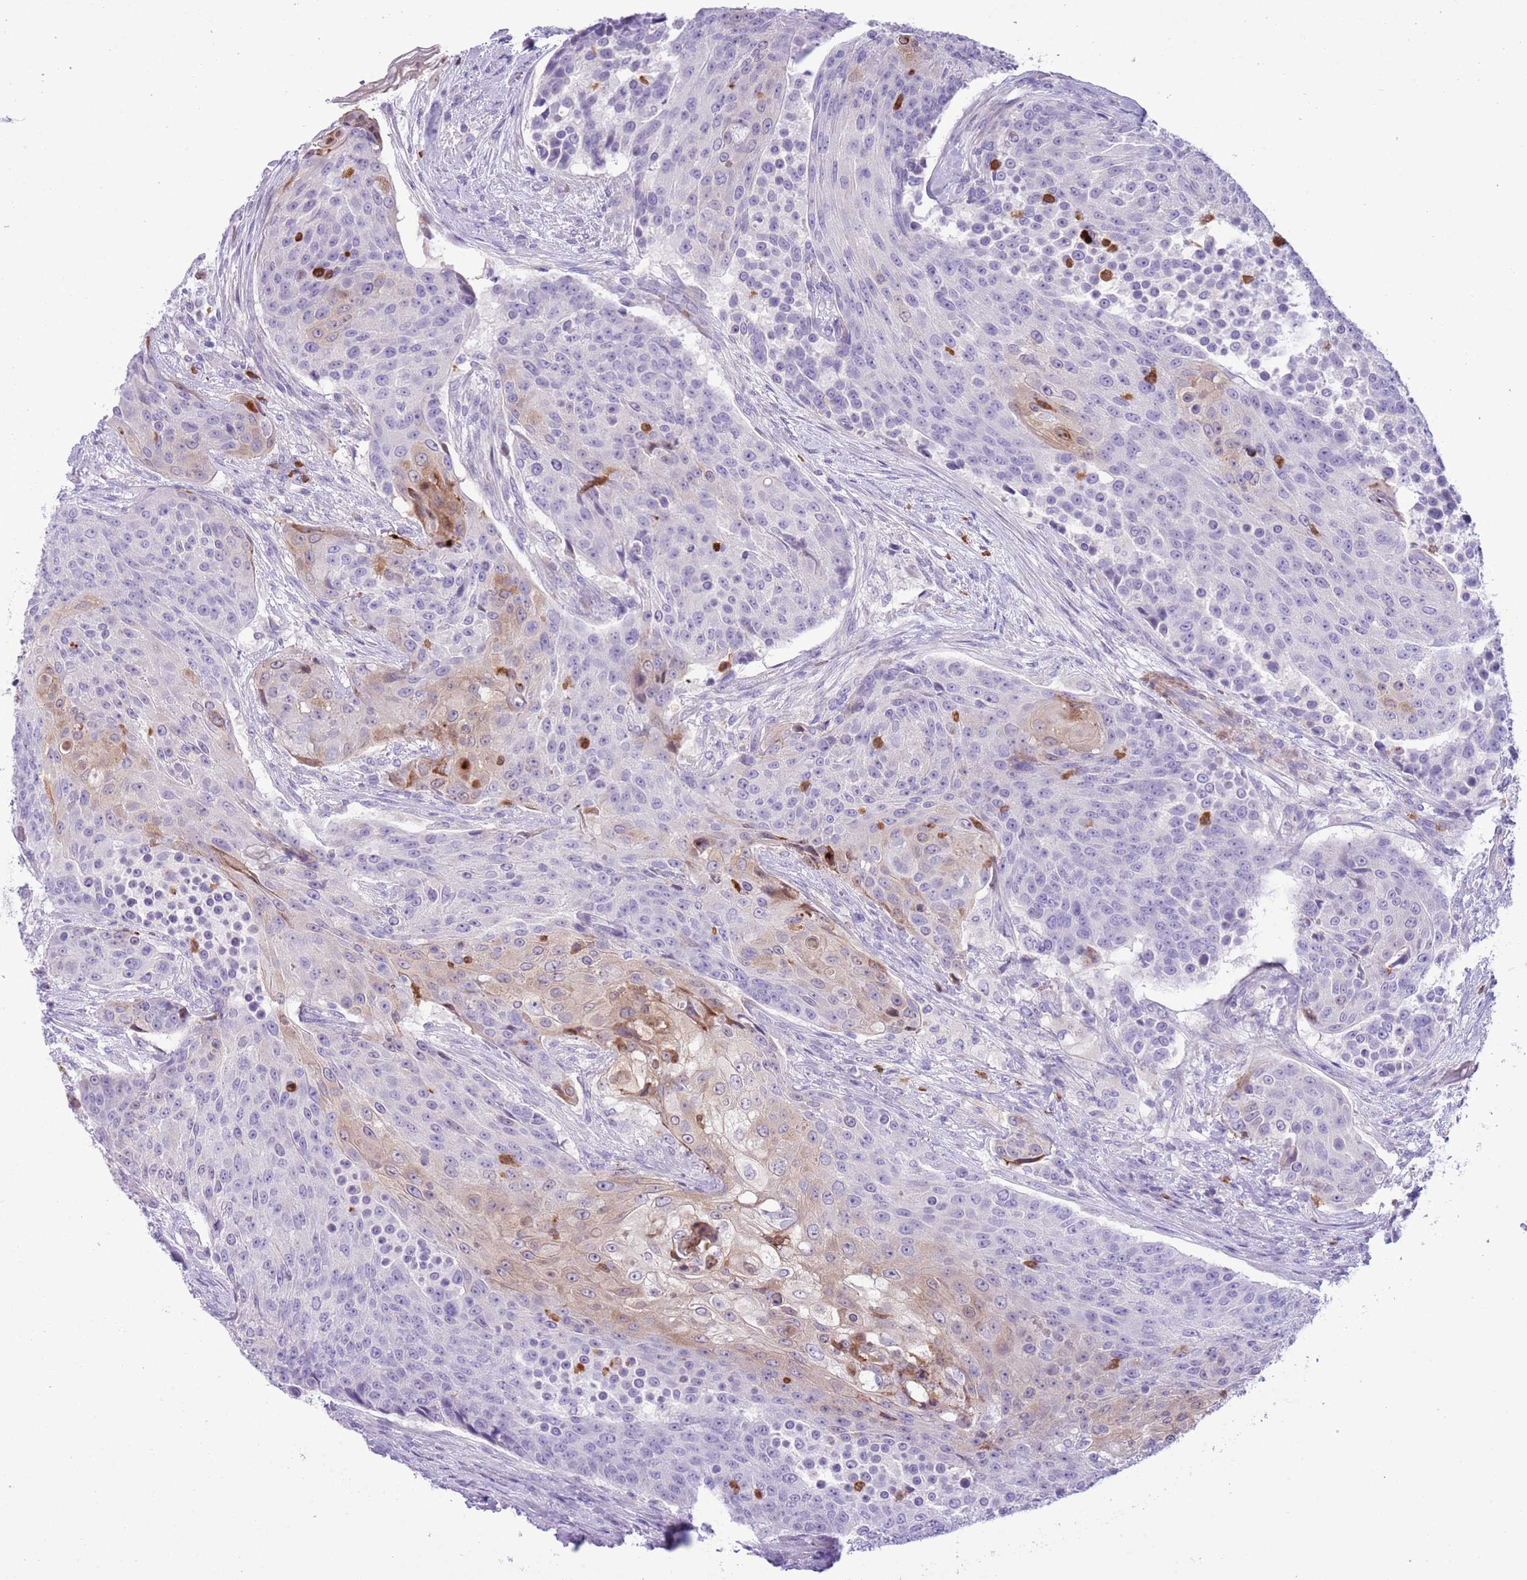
{"staining": {"intensity": "weak", "quantity": "<25%", "location": "cytoplasmic/membranous"}, "tissue": "urothelial cancer", "cell_type": "Tumor cells", "image_type": "cancer", "snomed": [{"axis": "morphology", "description": "Urothelial carcinoma, High grade"}, {"axis": "topography", "description": "Urinary bladder"}], "caption": "This histopathology image is of urothelial cancer stained with immunohistochemistry (IHC) to label a protein in brown with the nuclei are counter-stained blue. There is no staining in tumor cells. (DAB (3,3'-diaminobenzidine) immunohistochemistry visualized using brightfield microscopy, high magnification).", "gene": "OR6M1", "patient": {"sex": "female", "age": 63}}